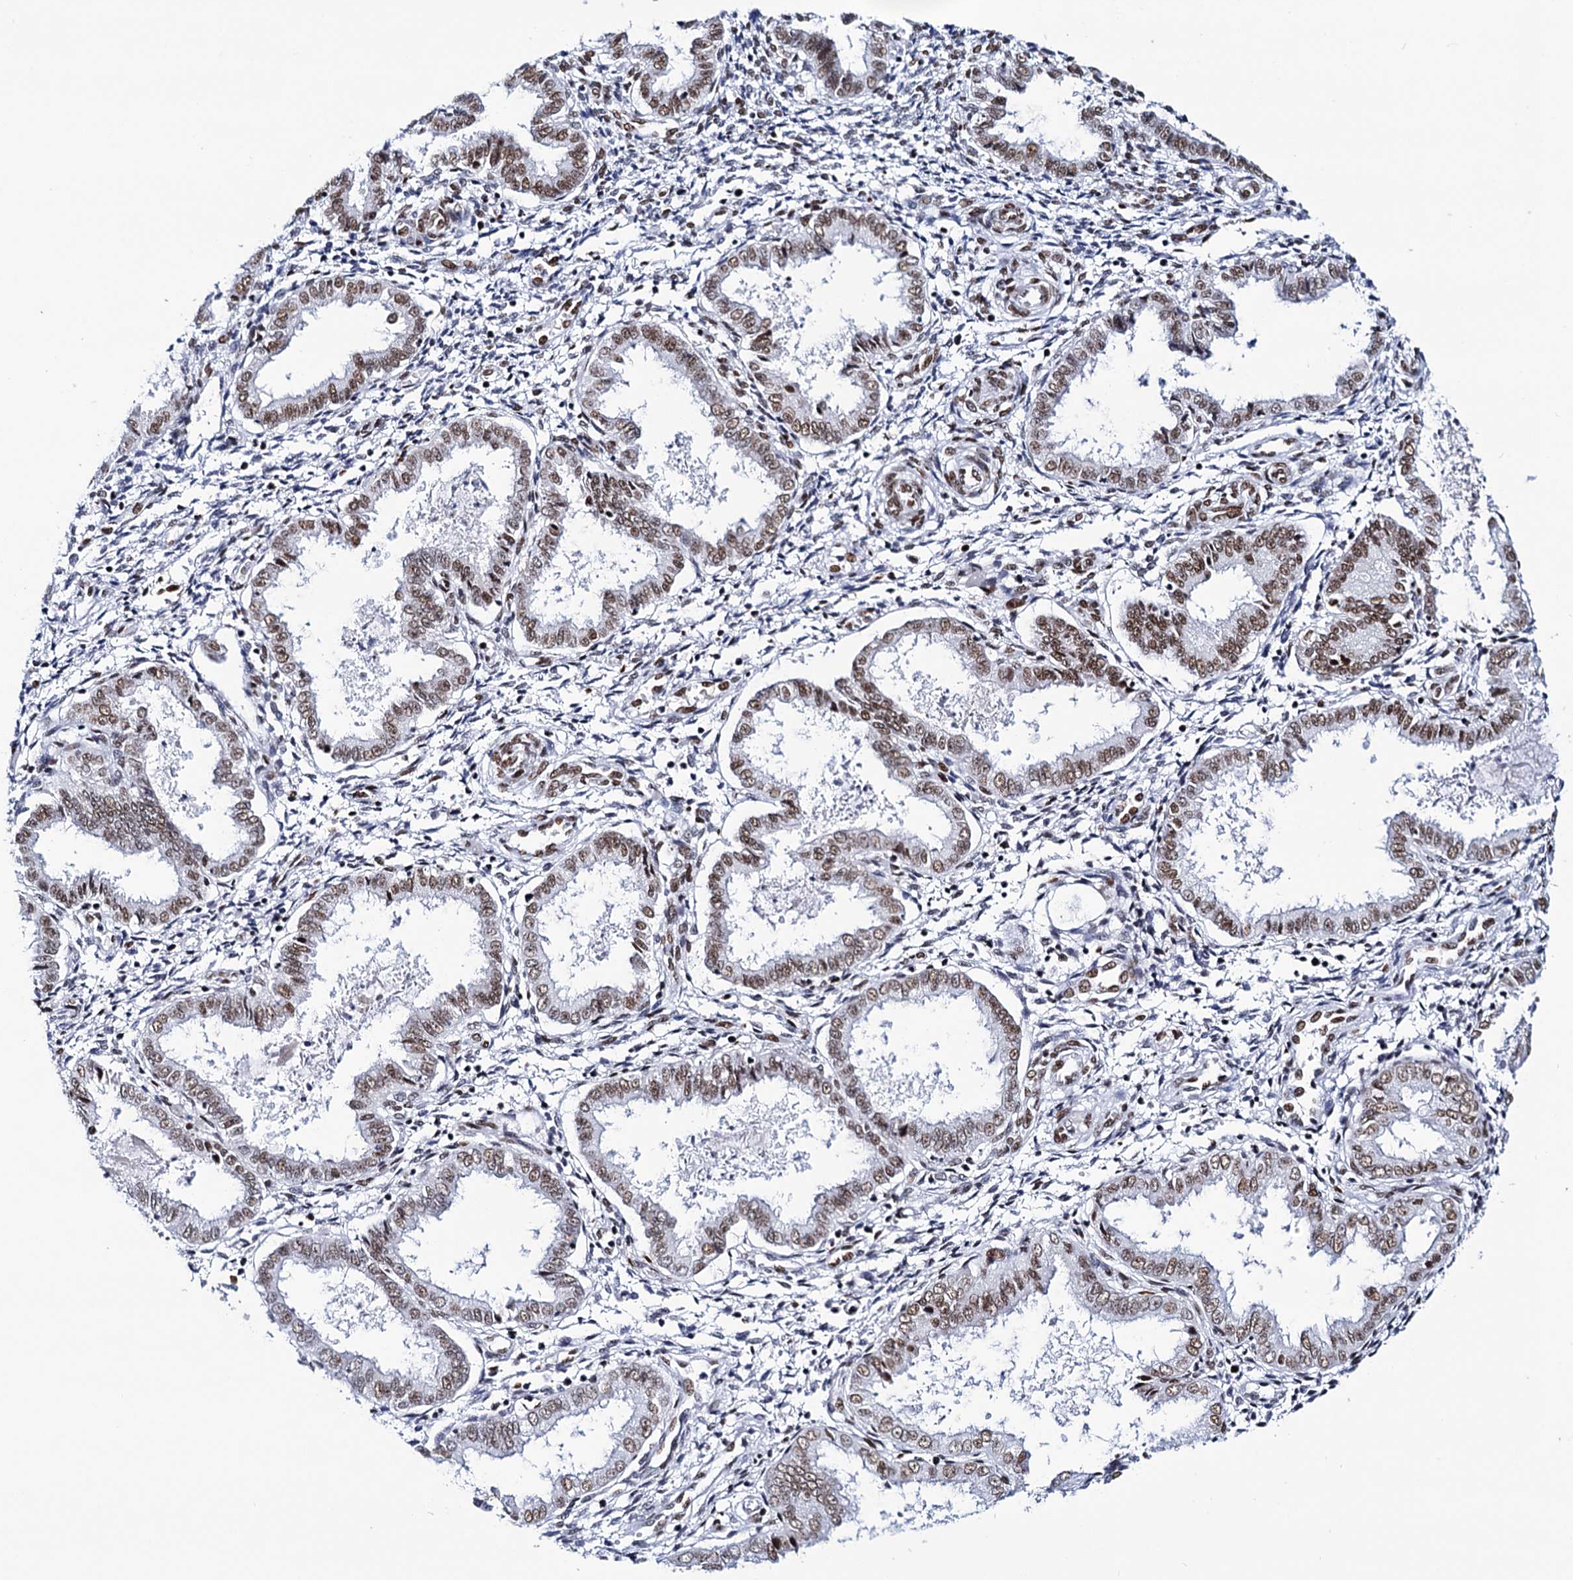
{"staining": {"intensity": "strong", "quantity": "25%-75%", "location": "nuclear"}, "tissue": "endometrium", "cell_type": "Cells in endometrial stroma", "image_type": "normal", "snomed": [{"axis": "morphology", "description": "Normal tissue, NOS"}, {"axis": "topography", "description": "Endometrium"}], "caption": "Immunohistochemistry (IHC) image of benign endometrium stained for a protein (brown), which demonstrates high levels of strong nuclear expression in about 25%-75% of cells in endometrial stroma.", "gene": "MATR3", "patient": {"sex": "female", "age": 33}}